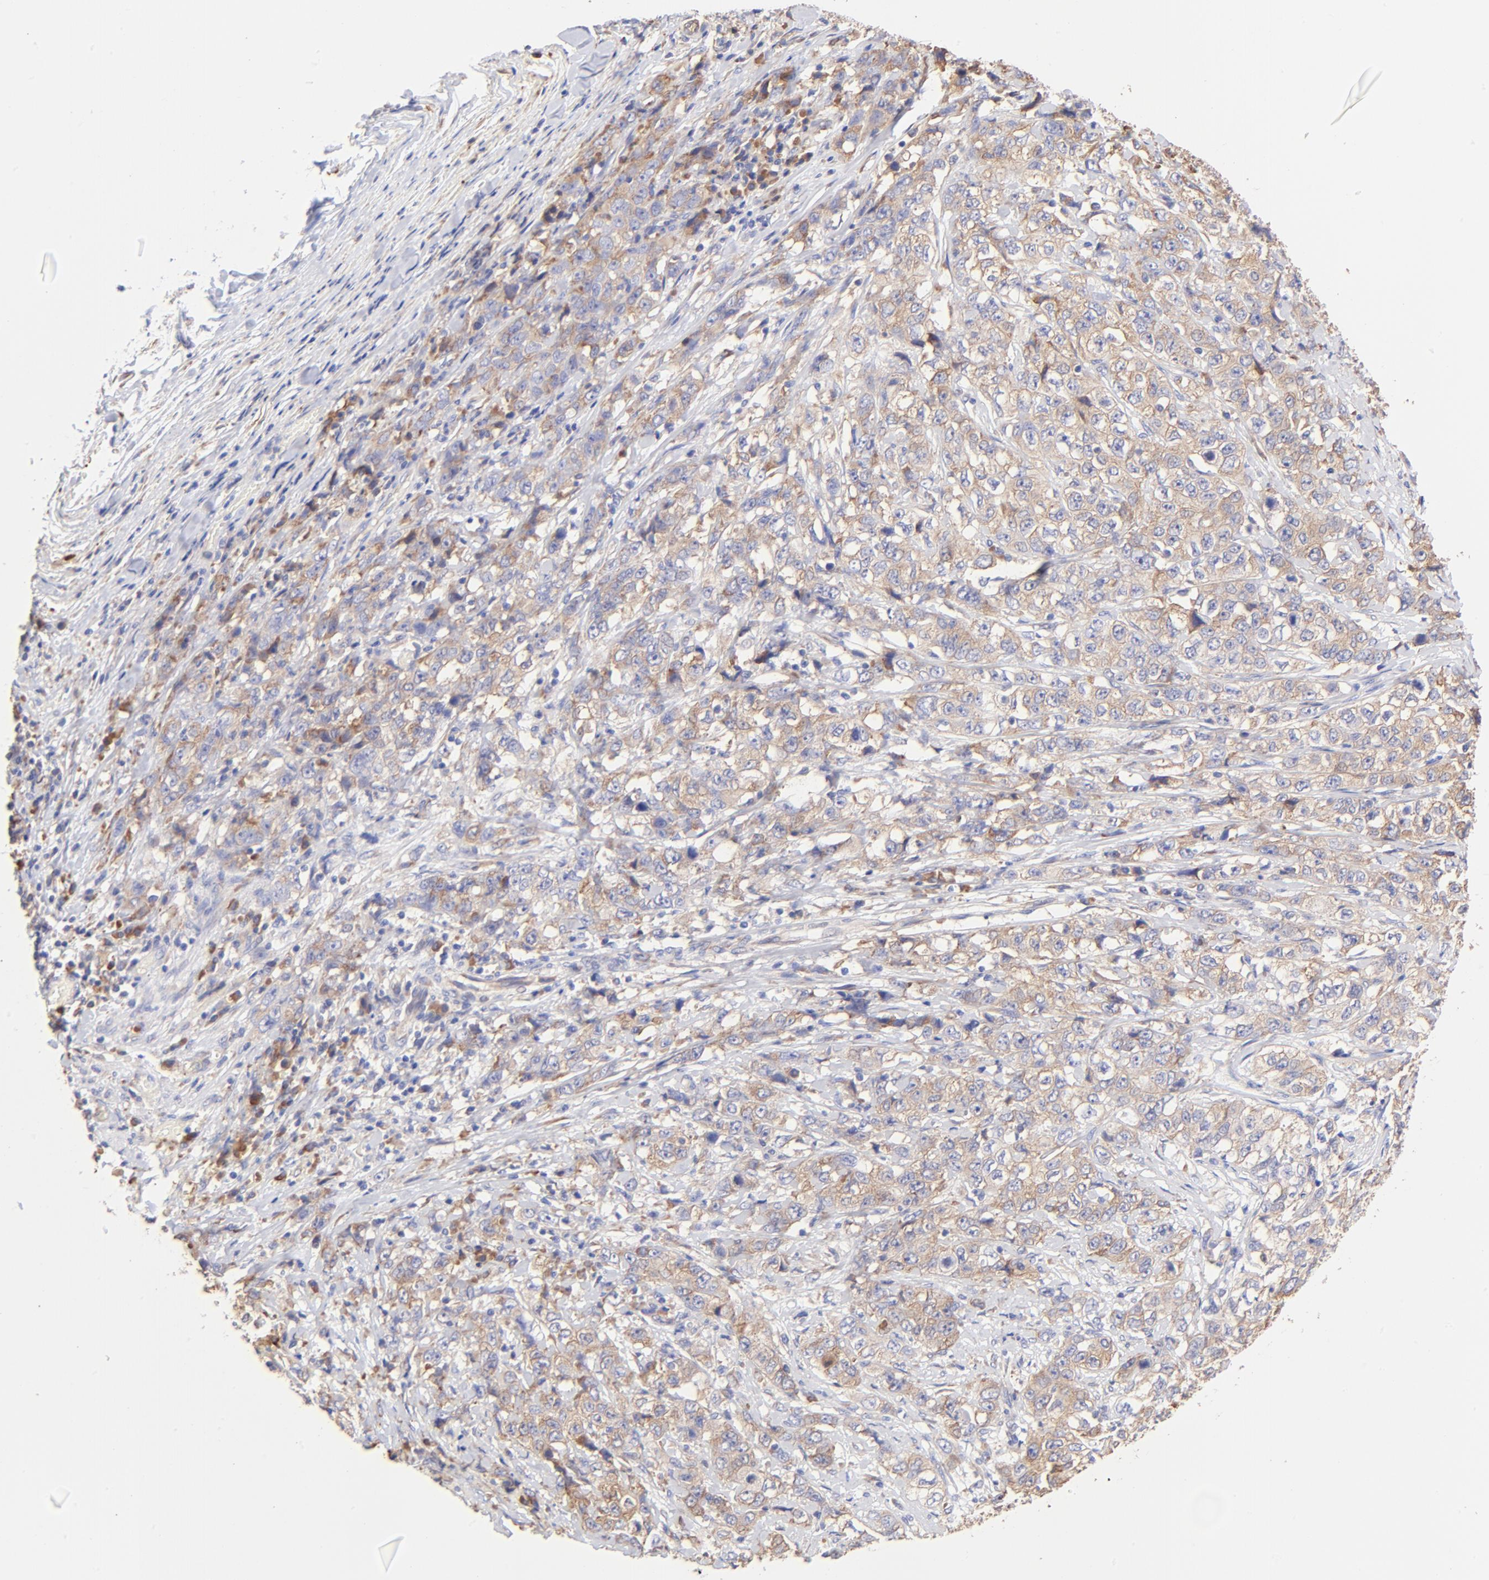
{"staining": {"intensity": "moderate", "quantity": ">75%", "location": "cytoplasmic/membranous"}, "tissue": "stomach cancer", "cell_type": "Tumor cells", "image_type": "cancer", "snomed": [{"axis": "morphology", "description": "Adenocarcinoma, NOS"}, {"axis": "topography", "description": "Stomach"}], "caption": "A photomicrograph showing moderate cytoplasmic/membranous expression in about >75% of tumor cells in stomach adenocarcinoma, as visualized by brown immunohistochemical staining.", "gene": "RPL30", "patient": {"sex": "male", "age": 48}}